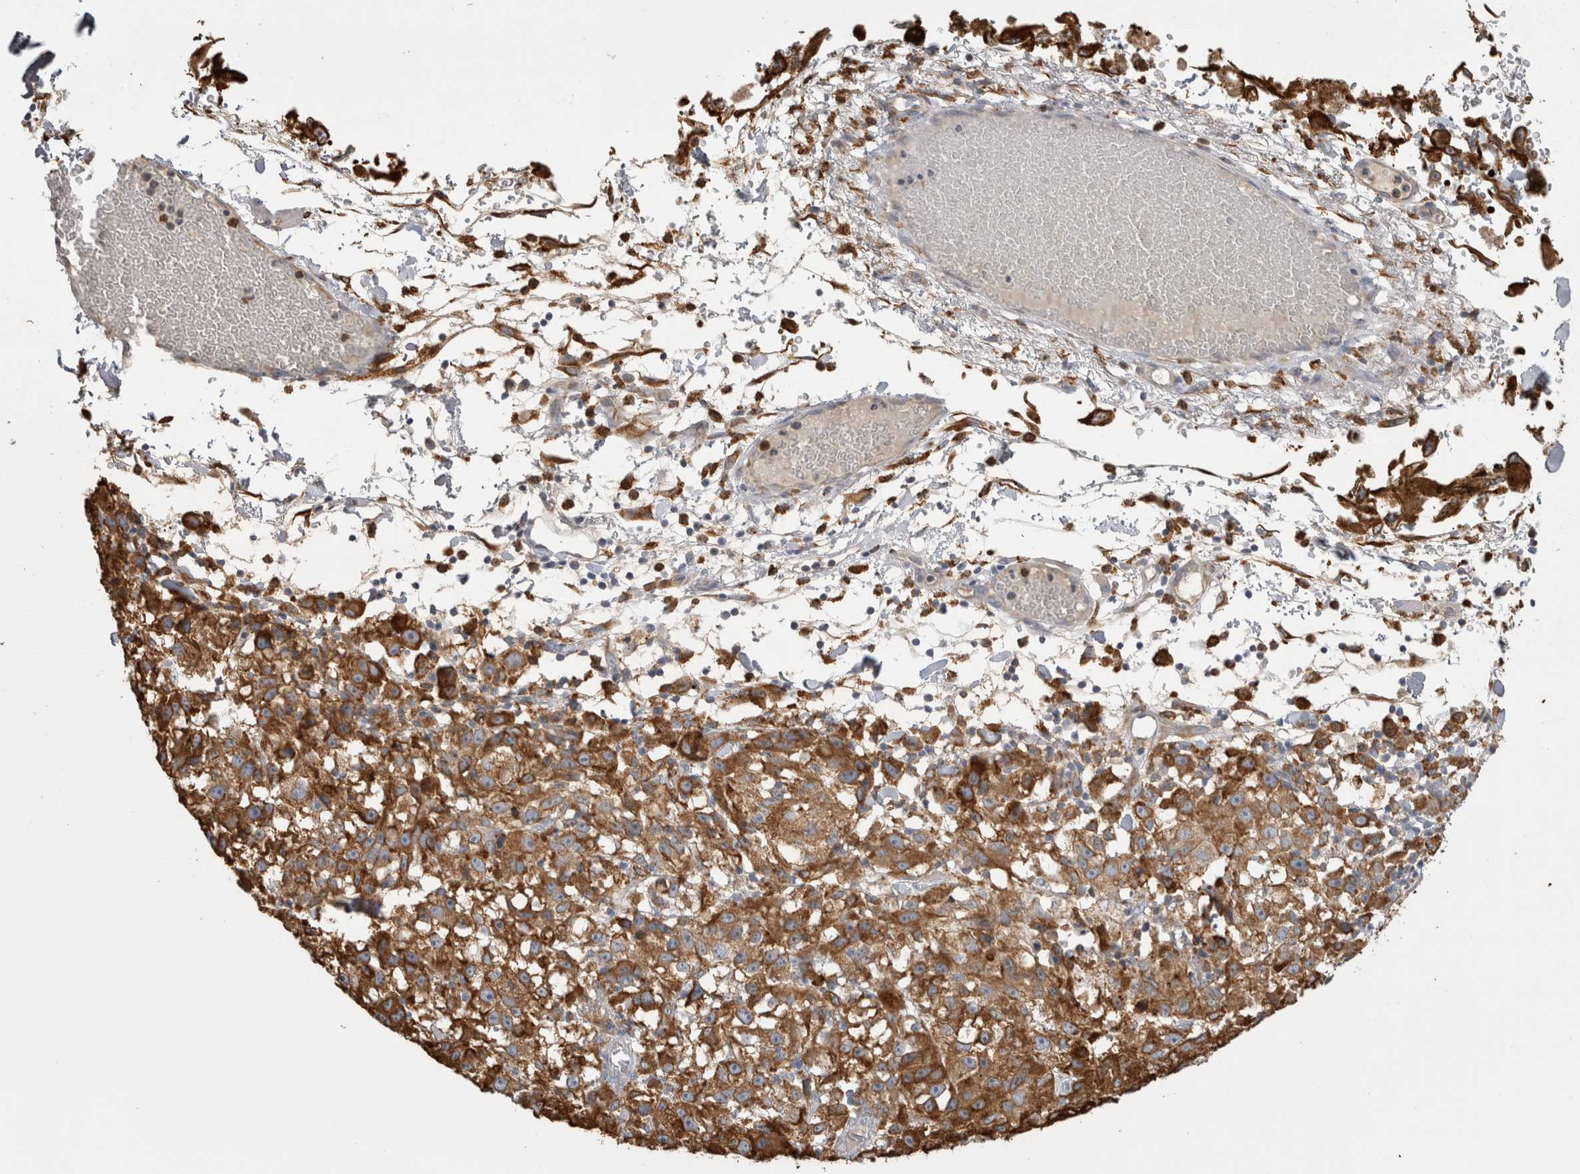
{"staining": {"intensity": "strong", "quantity": ">75%", "location": "cytoplasmic/membranous"}, "tissue": "melanoma", "cell_type": "Tumor cells", "image_type": "cancer", "snomed": [{"axis": "morphology", "description": "Malignant melanoma, NOS"}, {"axis": "topography", "description": "Skin"}], "caption": "Protein analysis of melanoma tissue shows strong cytoplasmic/membranous staining in about >75% of tumor cells.", "gene": "LRPAP1", "patient": {"sex": "female", "age": 104}}